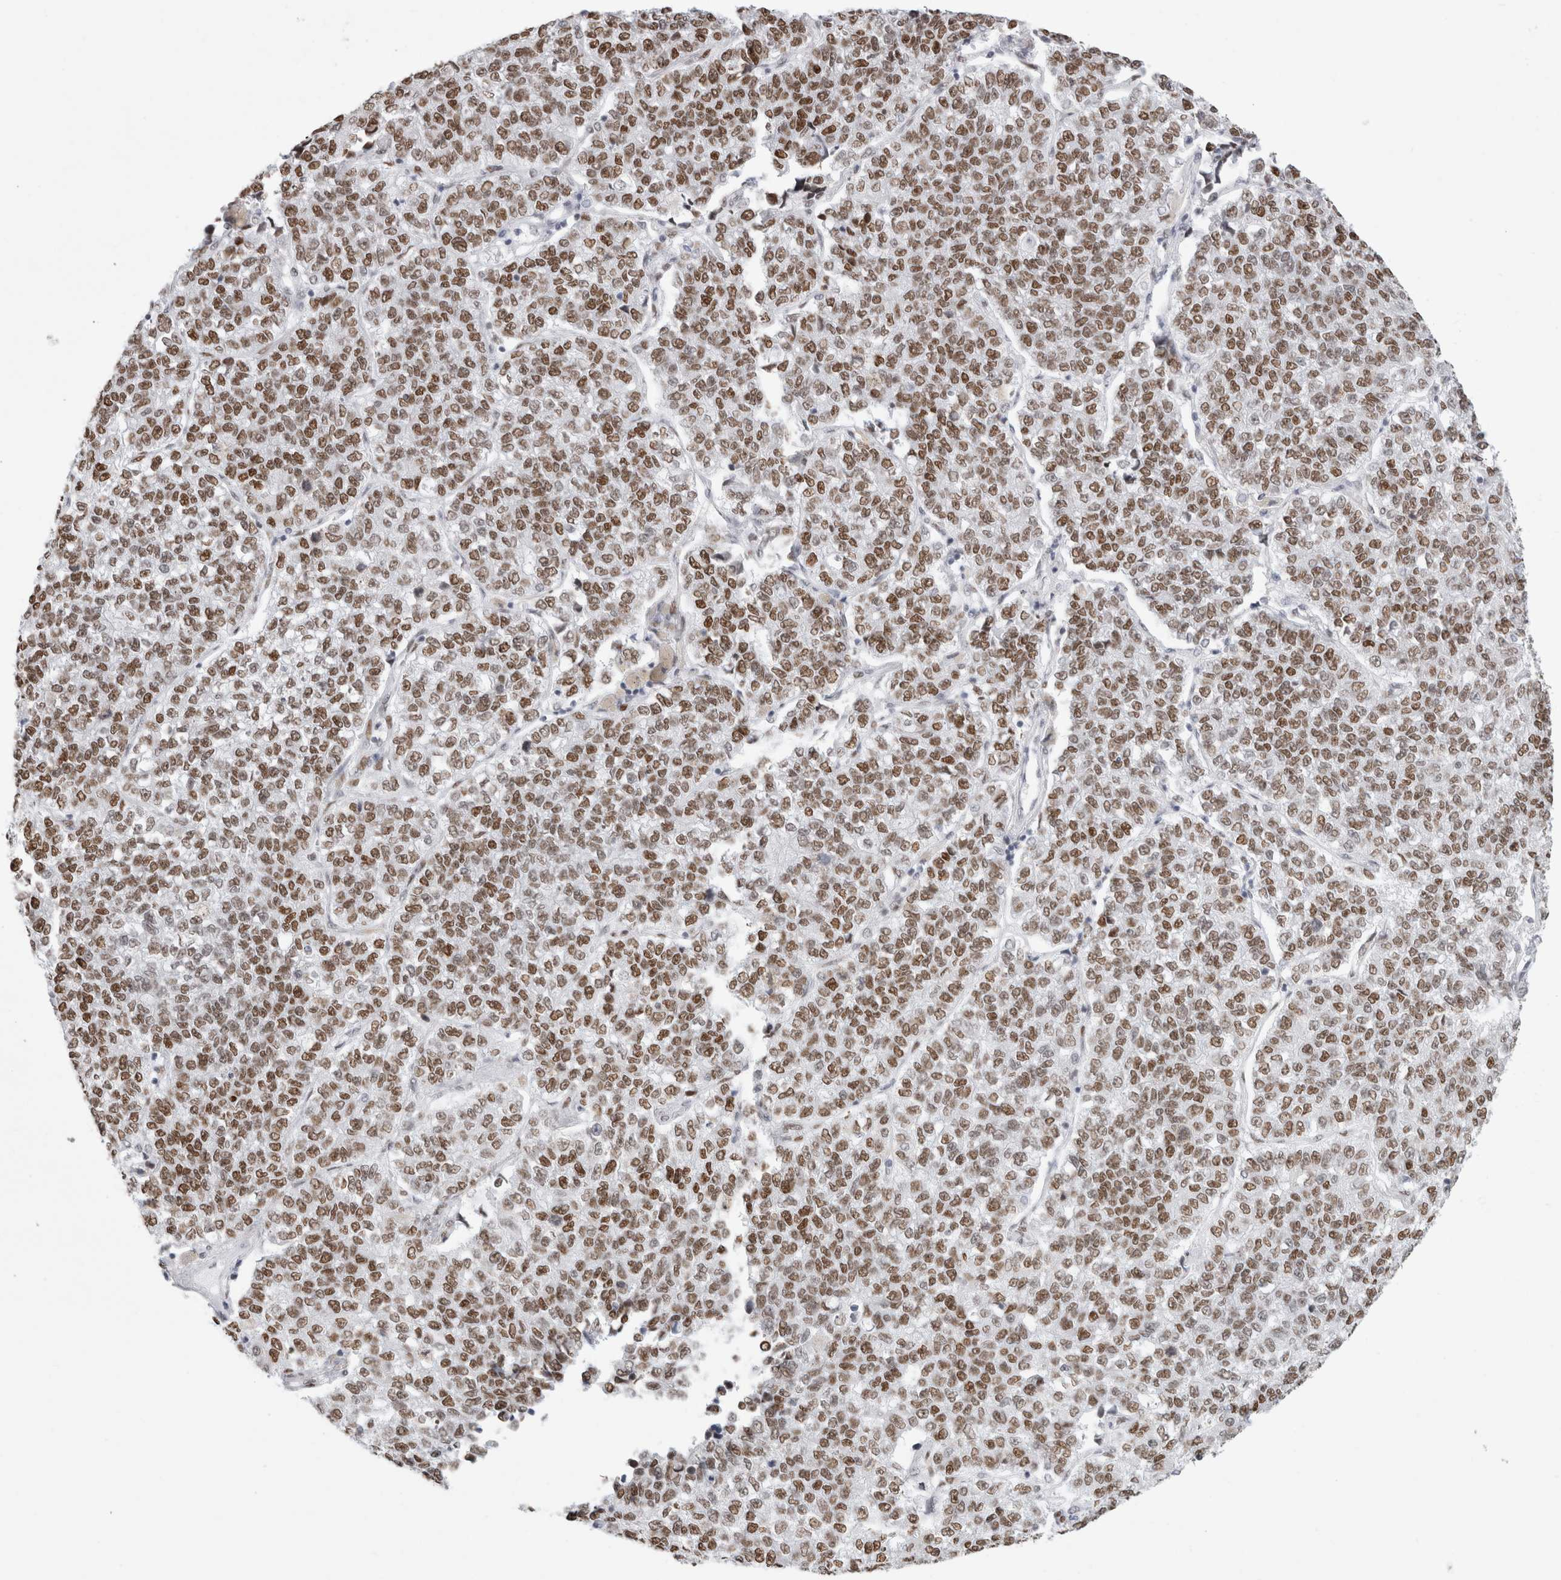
{"staining": {"intensity": "moderate", "quantity": ">75%", "location": "nuclear"}, "tissue": "lung cancer", "cell_type": "Tumor cells", "image_type": "cancer", "snomed": [{"axis": "morphology", "description": "Adenocarcinoma, NOS"}, {"axis": "topography", "description": "Lung"}], "caption": "Moderate nuclear protein positivity is identified in approximately >75% of tumor cells in adenocarcinoma (lung).", "gene": "SMARCC1", "patient": {"sex": "male", "age": 49}}